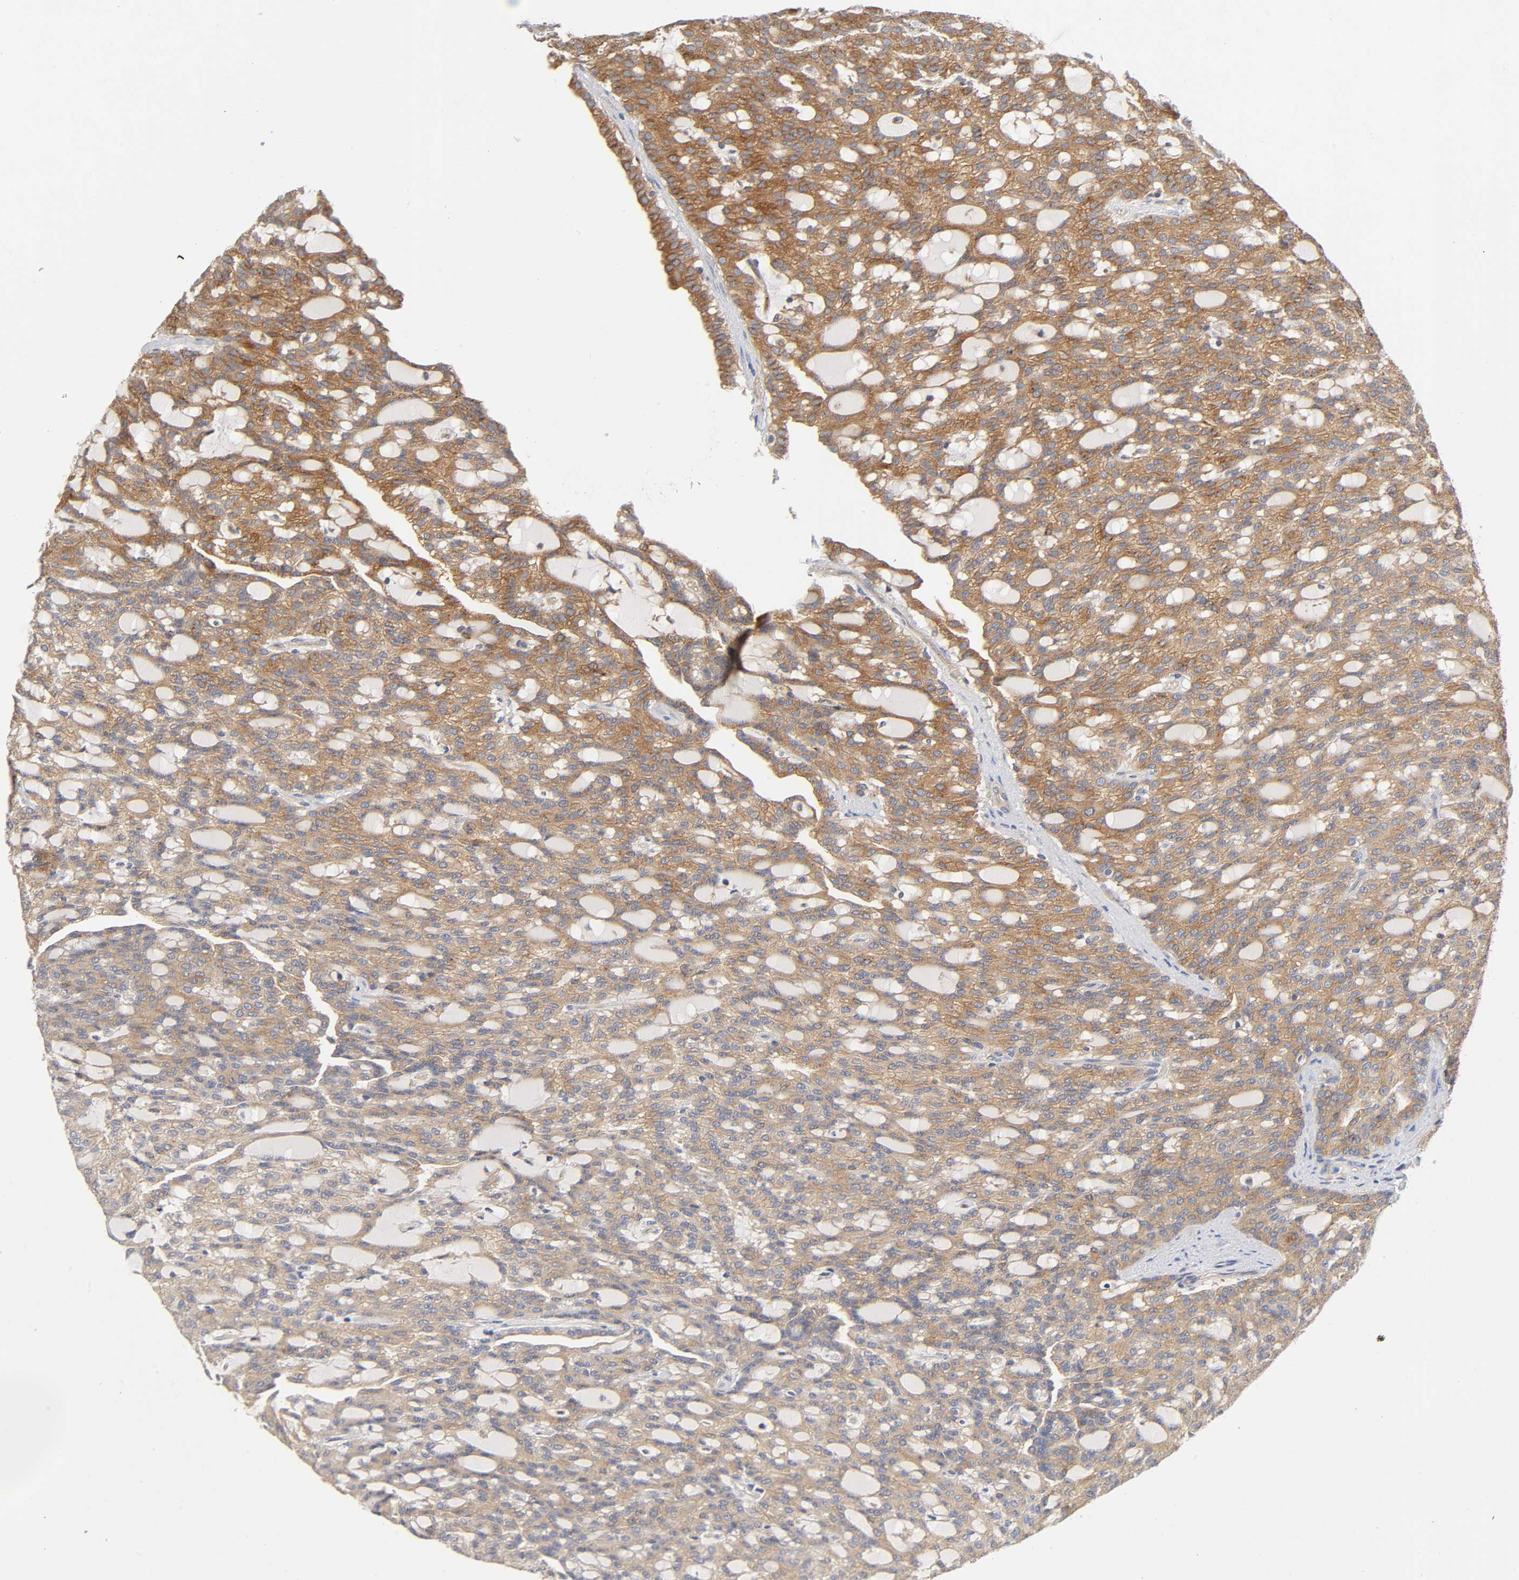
{"staining": {"intensity": "moderate", "quantity": ">75%", "location": "cytoplasmic/membranous"}, "tissue": "renal cancer", "cell_type": "Tumor cells", "image_type": "cancer", "snomed": [{"axis": "morphology", "description": "Adenocarcinoma, NOS"}, {"axis": "topography", "description": "Kidney"}], "caption": "Adenocarcinoma (renal) tissue demonstrates moderate cytoplasmic/membranous expression in about >75% of tumor cells", "gene": "SCHIP1", "patient": {"sex": "male", "age": 63}}